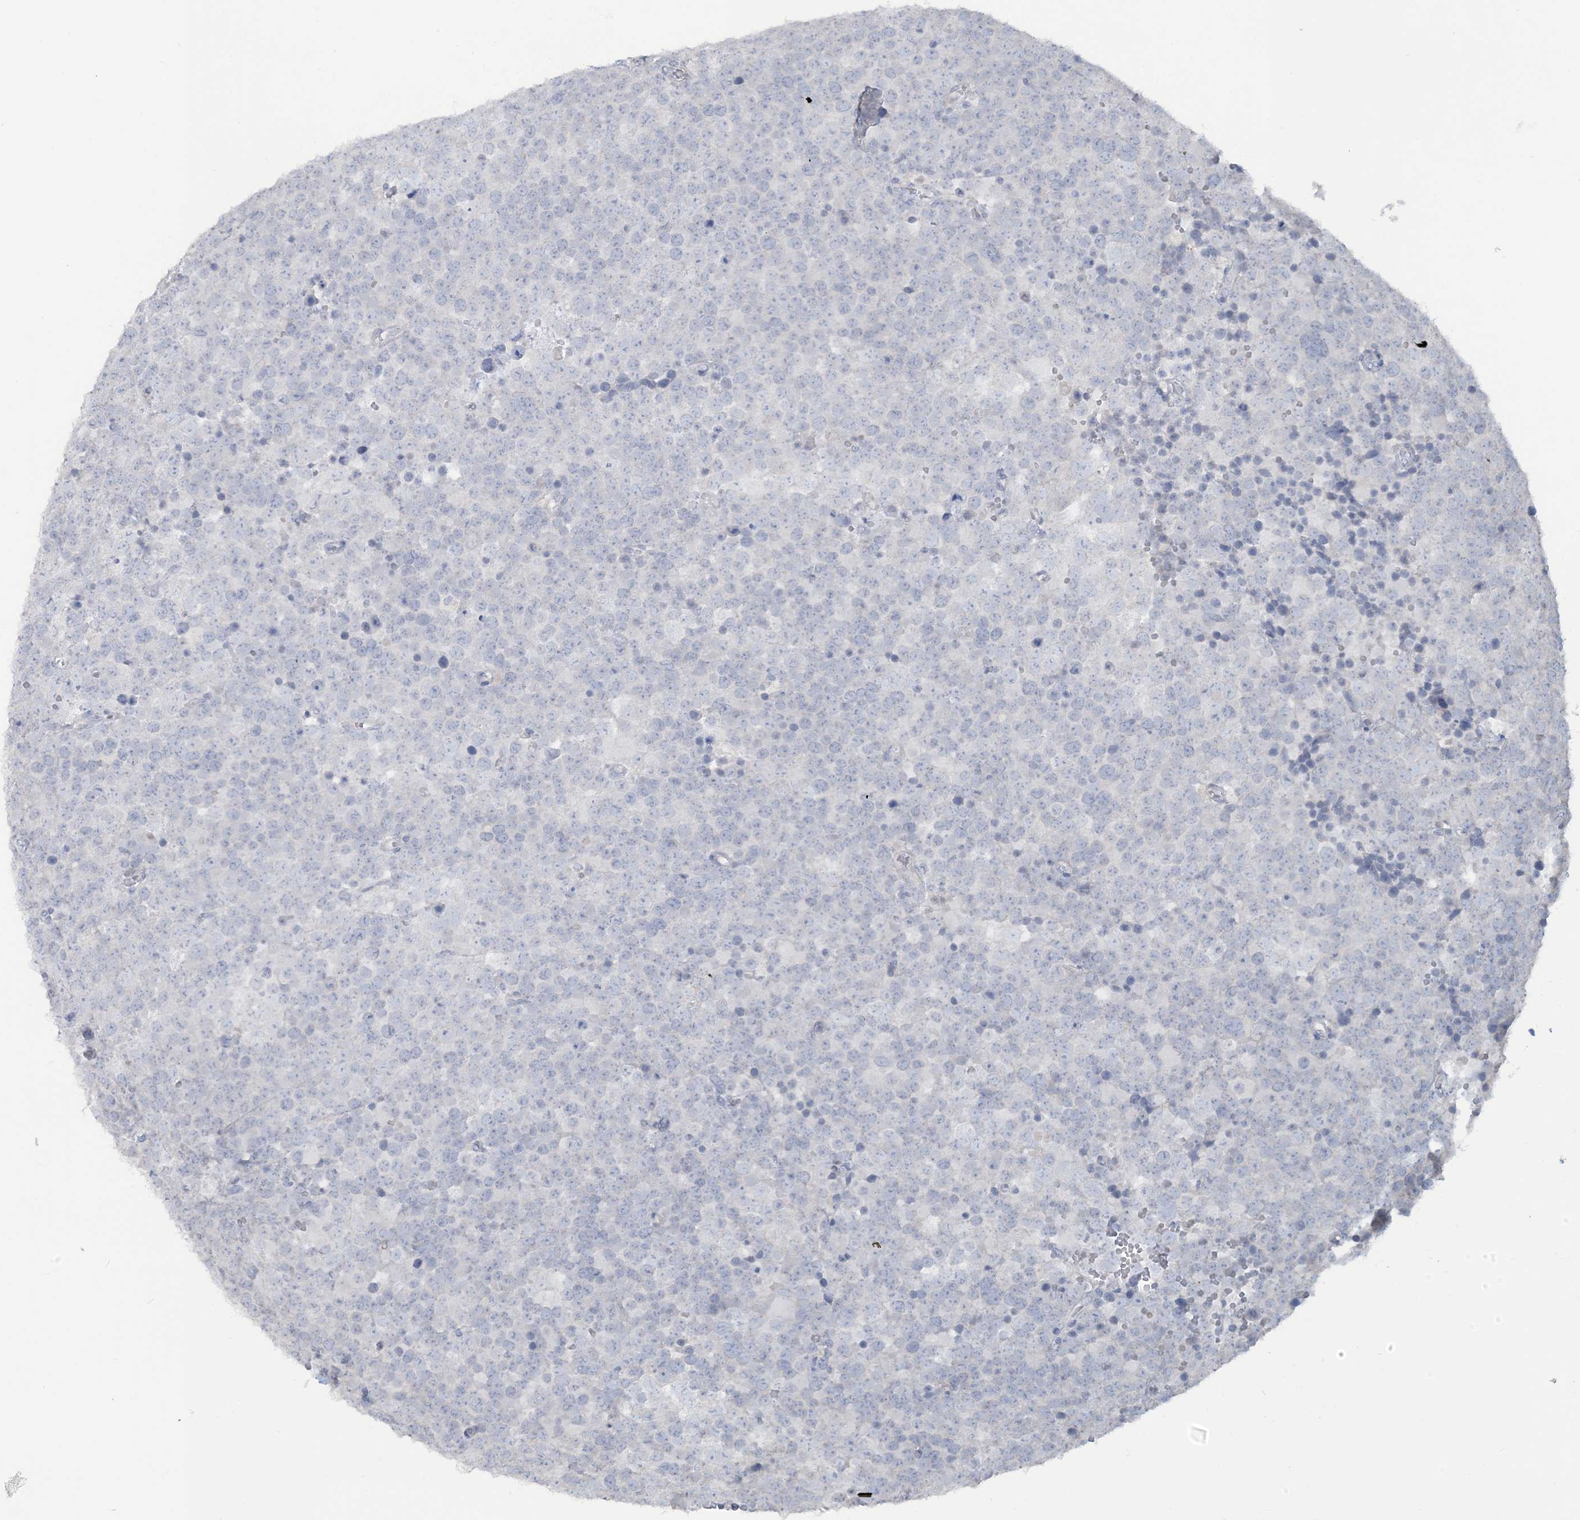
{"staining": {"intensity": "negative", "quantity": "none", "location": "none"}, "tissue": "testis cancer", "cell_type": "Tumor cells", "image_type": "cancer", "snomed": [{"axis": "morphology", "description": "Seminoma, NOS"}, {"axis": "topography", "description": "Testis"}], "caption": "Micrograph shows no significant protein positivity in tumor cells of testis cancer (seminoma).", "gene": "NPHS2", "patient": {"sex": "male", "age": 71}}